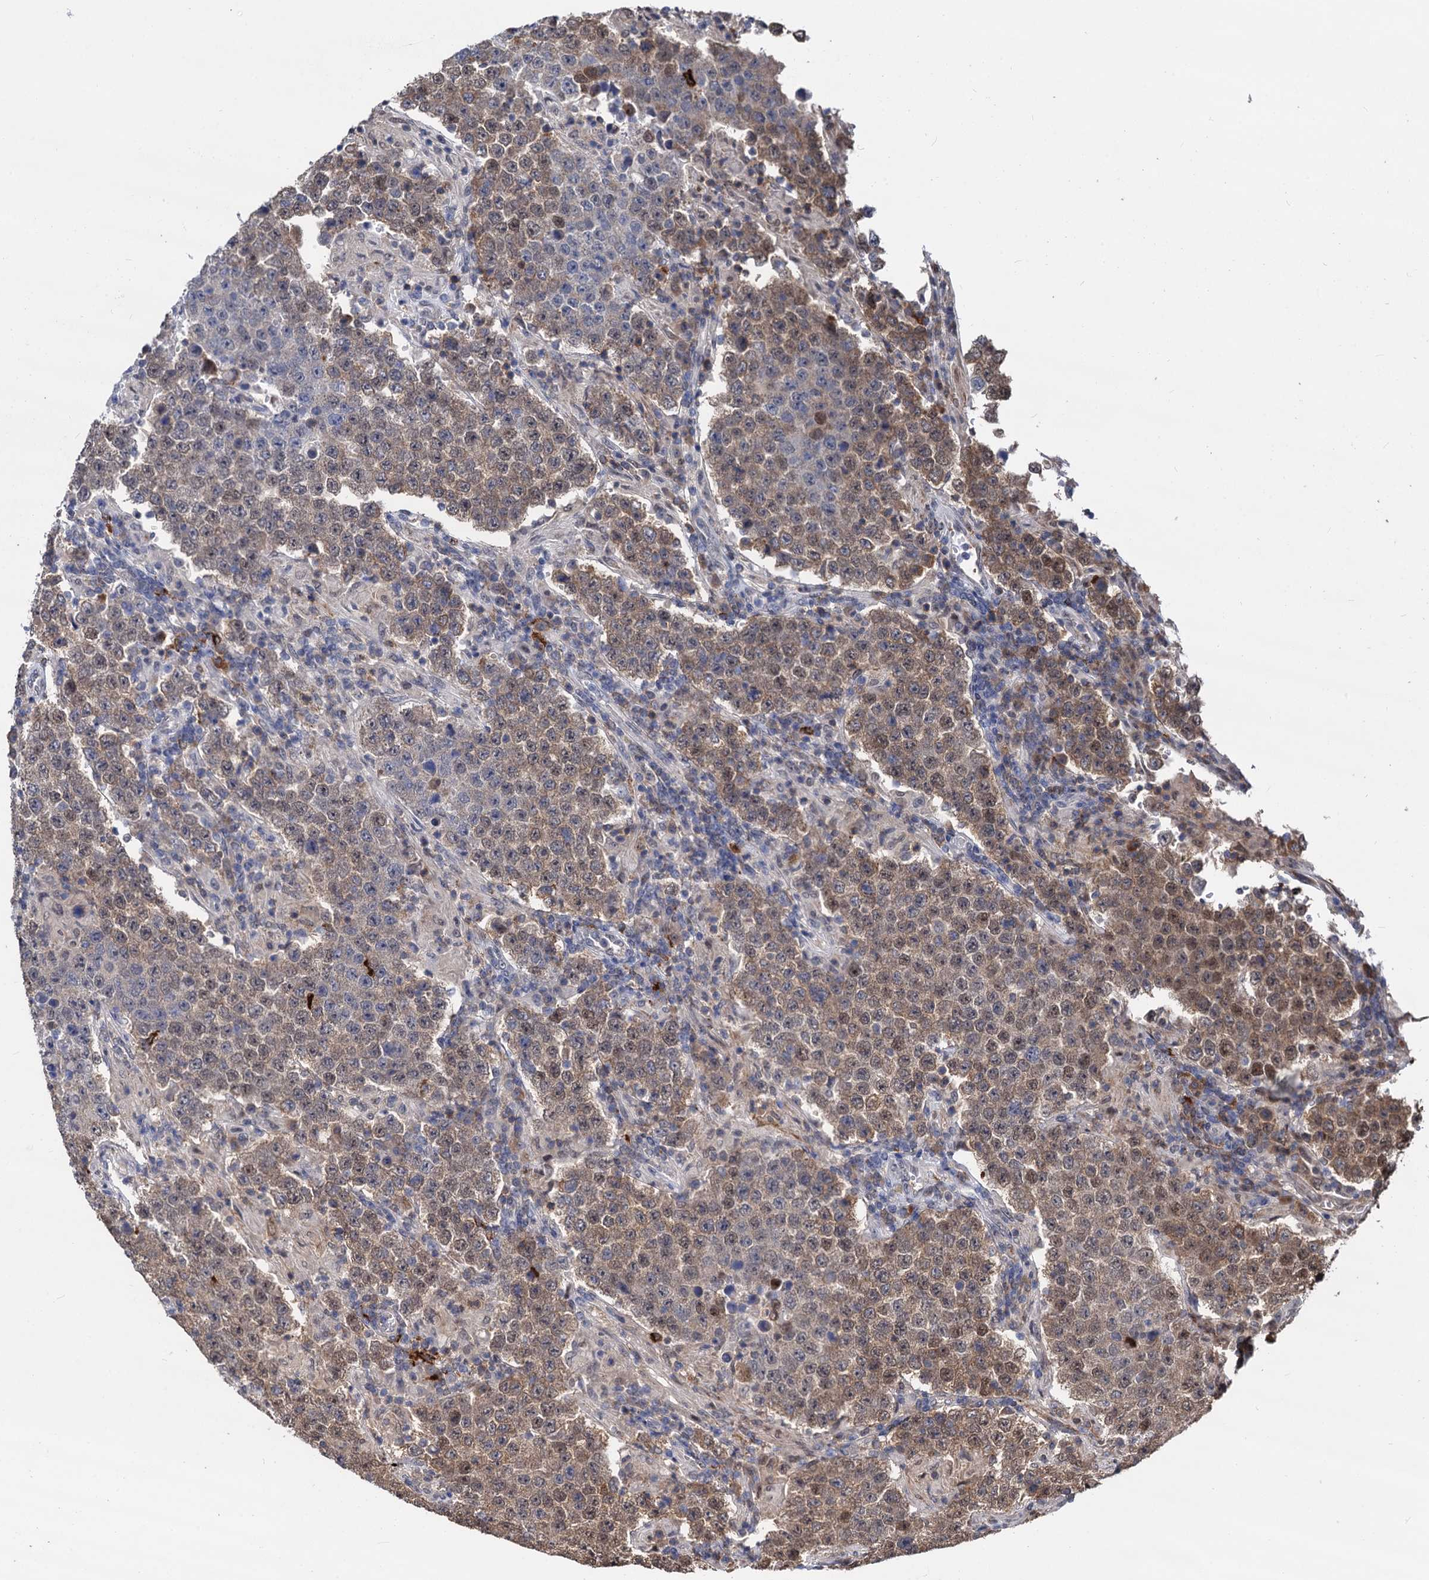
{"staining": {"intensity": "moderate", "quantity": ">75%", "location": "cytoplasmic/membranous,nuclear"}, "tissue": "testis cancer", "cell_type": "Tumor cells", "image_type": "cancer", "snomed": [{"axis": "morphology", "description": "Normal tissue, NOS"}, {"axis": "morphology", "description": "Urothelial carcinoma, High grade"}, {"axis": "morphology", "description": "Seminoma, NOS"}, {"axis": "morphology", "description": "Carcinoma, Embryonal, NOS"}, {"axis": "topography", "description": "Urinary bladder"}, {"axis": "topography", "description": "Testis"}], "caption": "This is a histology image of IHC staining of testis cancer (high-grade urothelial carcinoma), which shows moderate staining in the cytoplasmic/membranous and nuclear of tumor cells.", "gene": "PSMD4", "patient": {"sex": "male", "age": 41}}